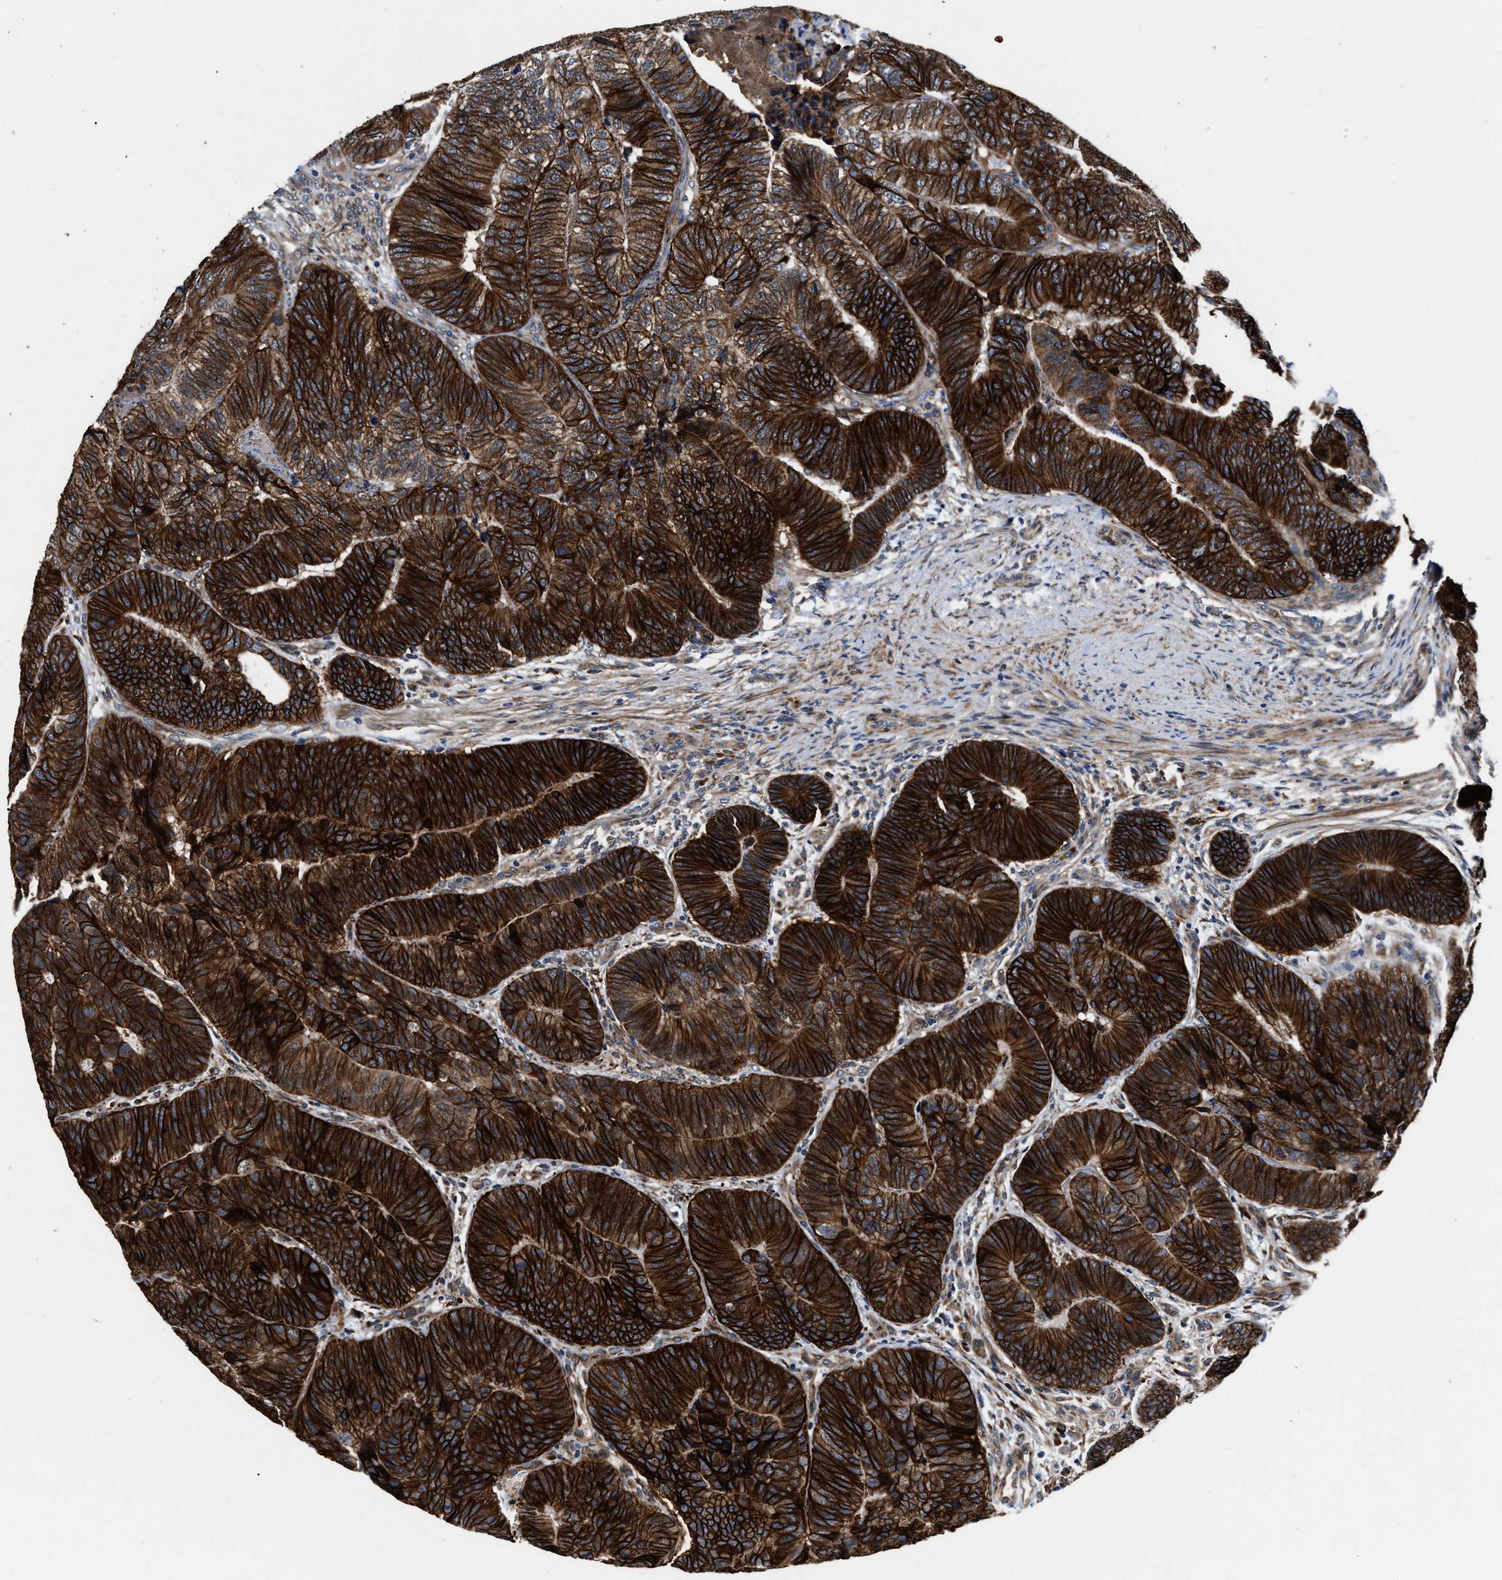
{"staining": {"intensity": "strong", "quantity": ">75%", "location": "cytoplasmic/membranous"}, "tissue": "colorectal cancer", "cell_type": "Tumor cells", "image_type": "cancer", "snomed": [{"axis": "morphology", "description": "Adenocarcinoma, NOS"}, {"axis": "topography", "description": "Colon"}], "caption": "Colorectal cancer stained for a protein (brown) shows strong cytoplasmic/membranous positive expression in approximately >75% of tumor cells.", "gene": "SLC12A2", "patient": {"sex": "female", "age": 67}}